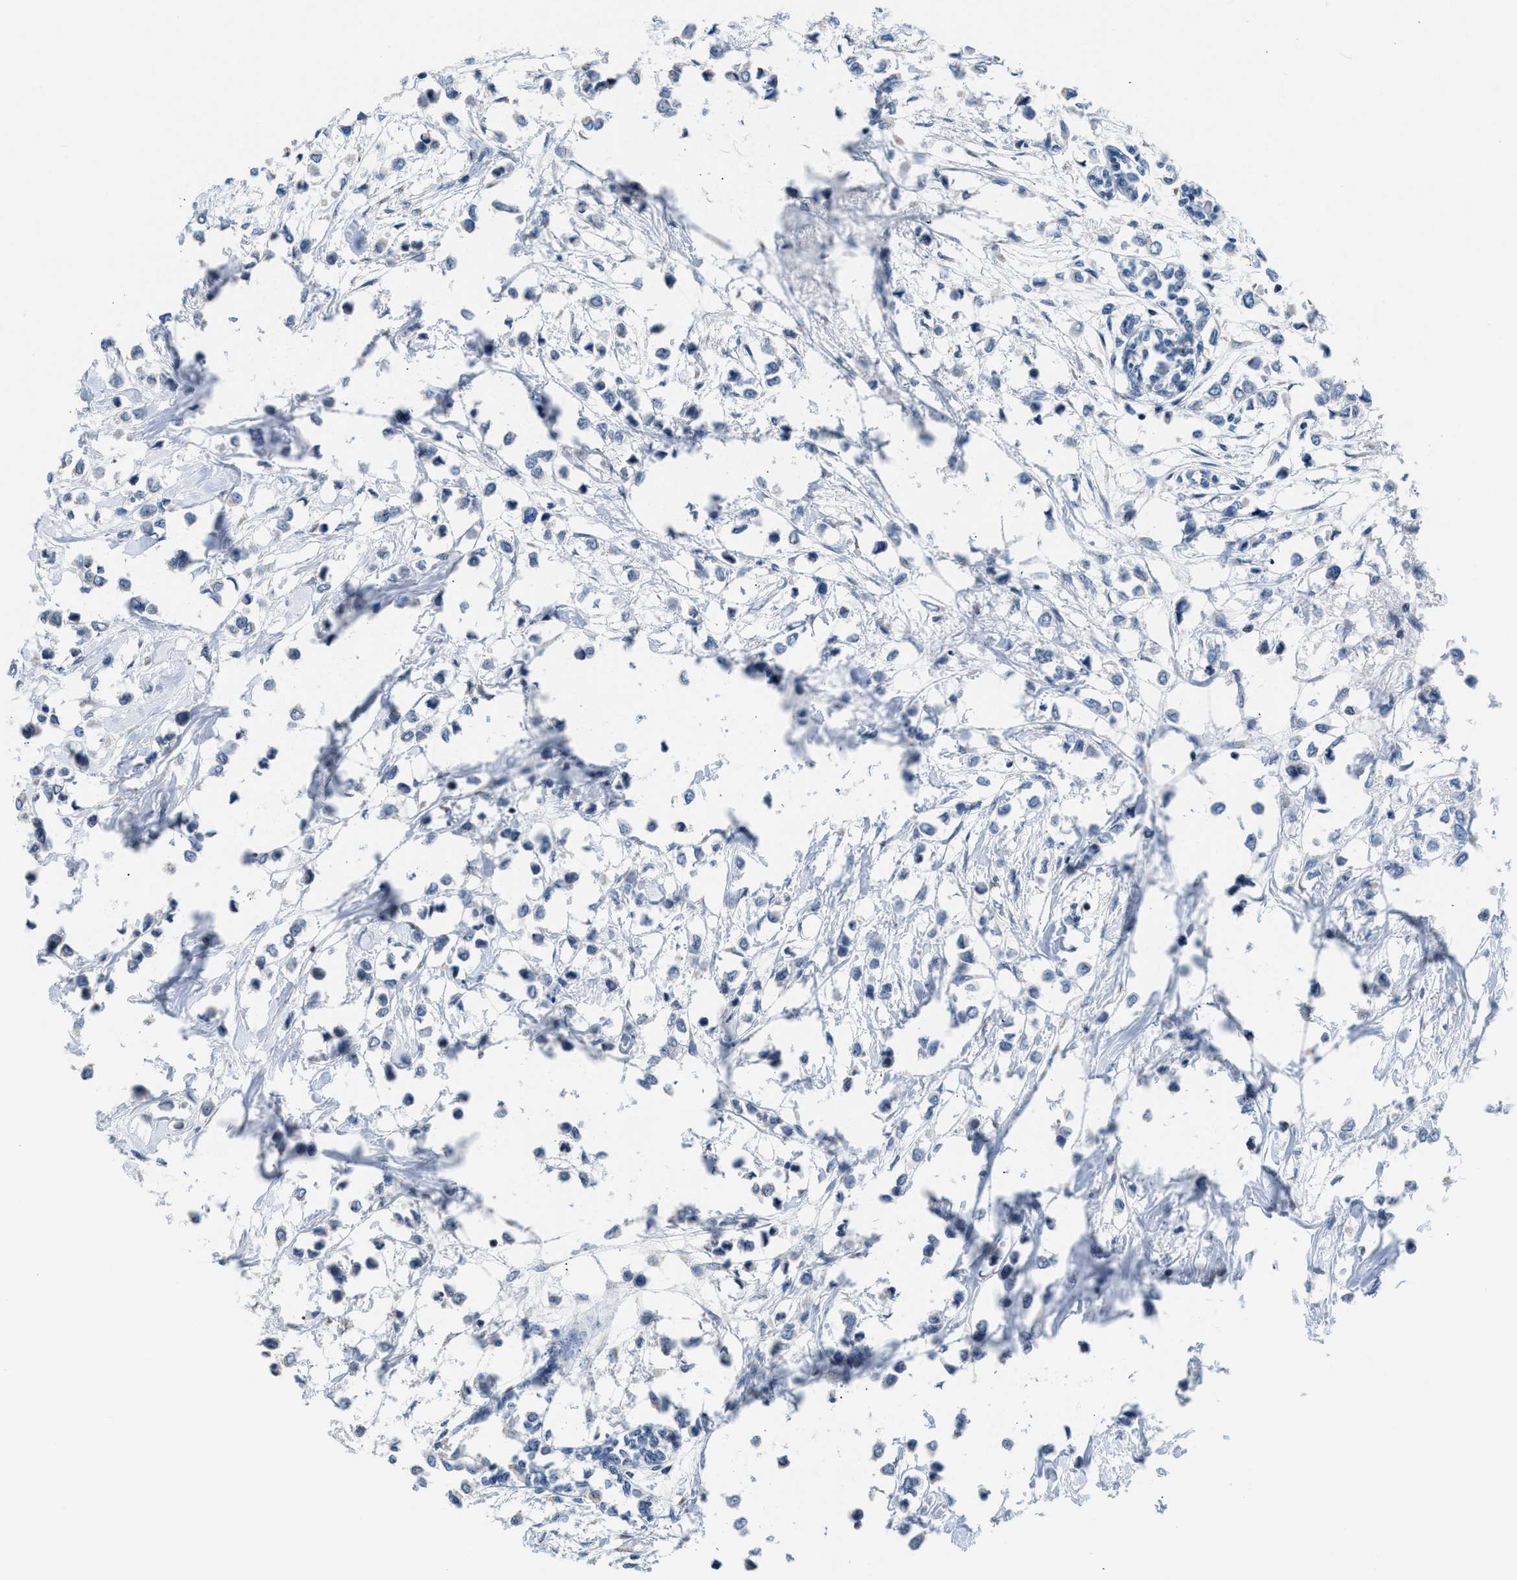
{"staining": {"intensity": "negative", "quantity": "none", "location": "none"}, "tissue": "breast cancer", "cell_type": "Tumor cells", "image_type": "cancer", "snomed": [{"axis": "morphology", "description": "Lobular carcinoma"}, {"axis": "topography", "description": "Breast"}], "caption": "Immunohistochemical staining of lobular carcinoma (breast) demonstrates no significant staining in tumor cells. The staining is performed using DAB (3,3'-diaminobenzidine) brown chromogen with nuclei counter-stained in using hematoxylin.", "gene": "TERF2IP", "patient": {"sex": "female", "age": 51}}